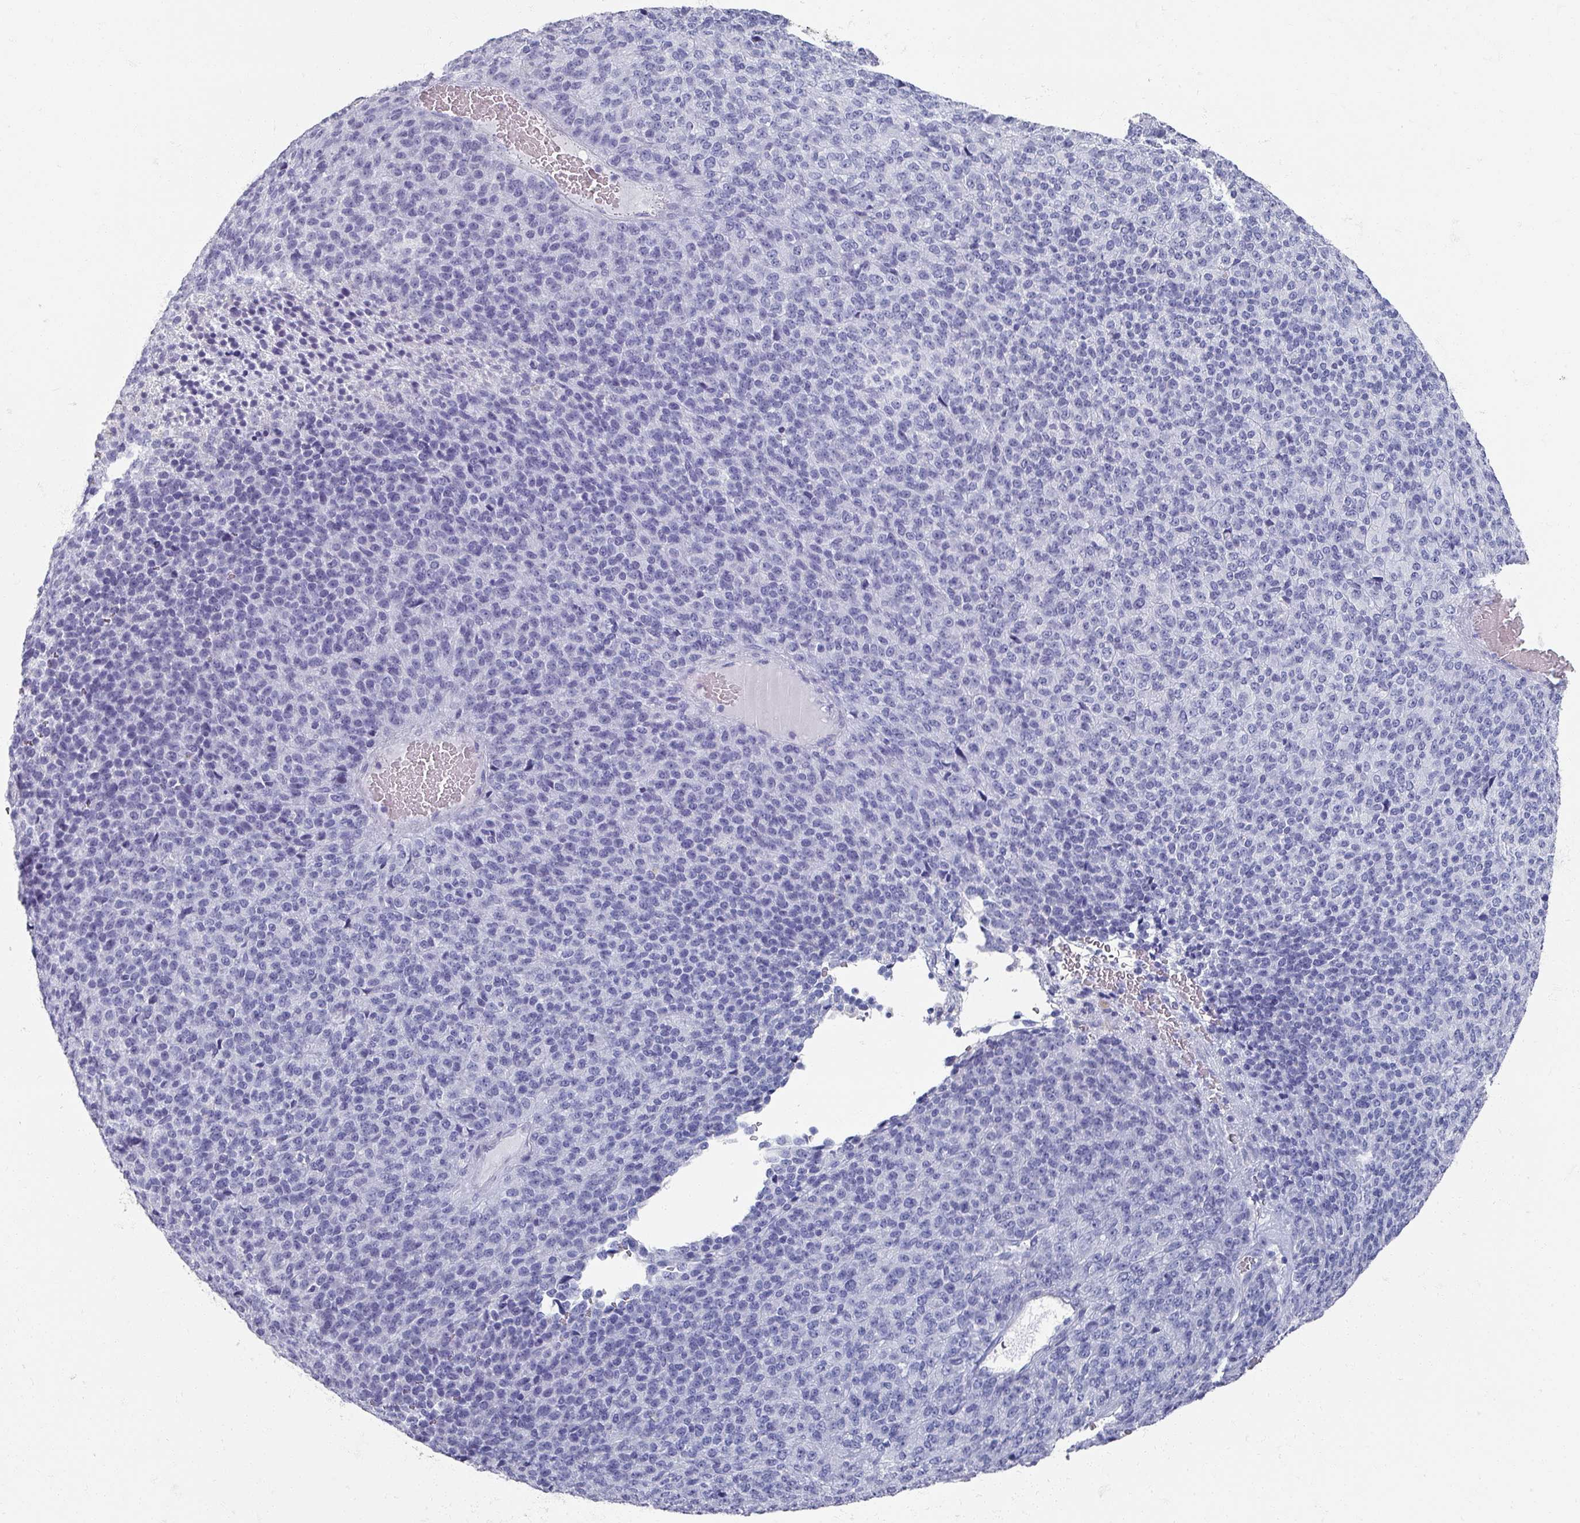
{"staining": {"intensity": "negative", "quantity": "none", "location": "none"}, "tissue": "melanoma", "cell_type": "Tumor cells", "image_type": "cancer", "snomed": [{"axis": "morphology", "description": "Malignant melanoma, Metastatic site"}, {"axis": "topography", "description": "Brain"}], "caption": "Immunohistochemistry (IHC) image of neoplastic tissue: human malignant melanoma (metastatic site) stained with DAB (3,3'-diaminobenzidine) exhibits no significant protein positivity in tumor cells.", "gene": "OMG", "patient": {"sex": "female", "age": 56}}